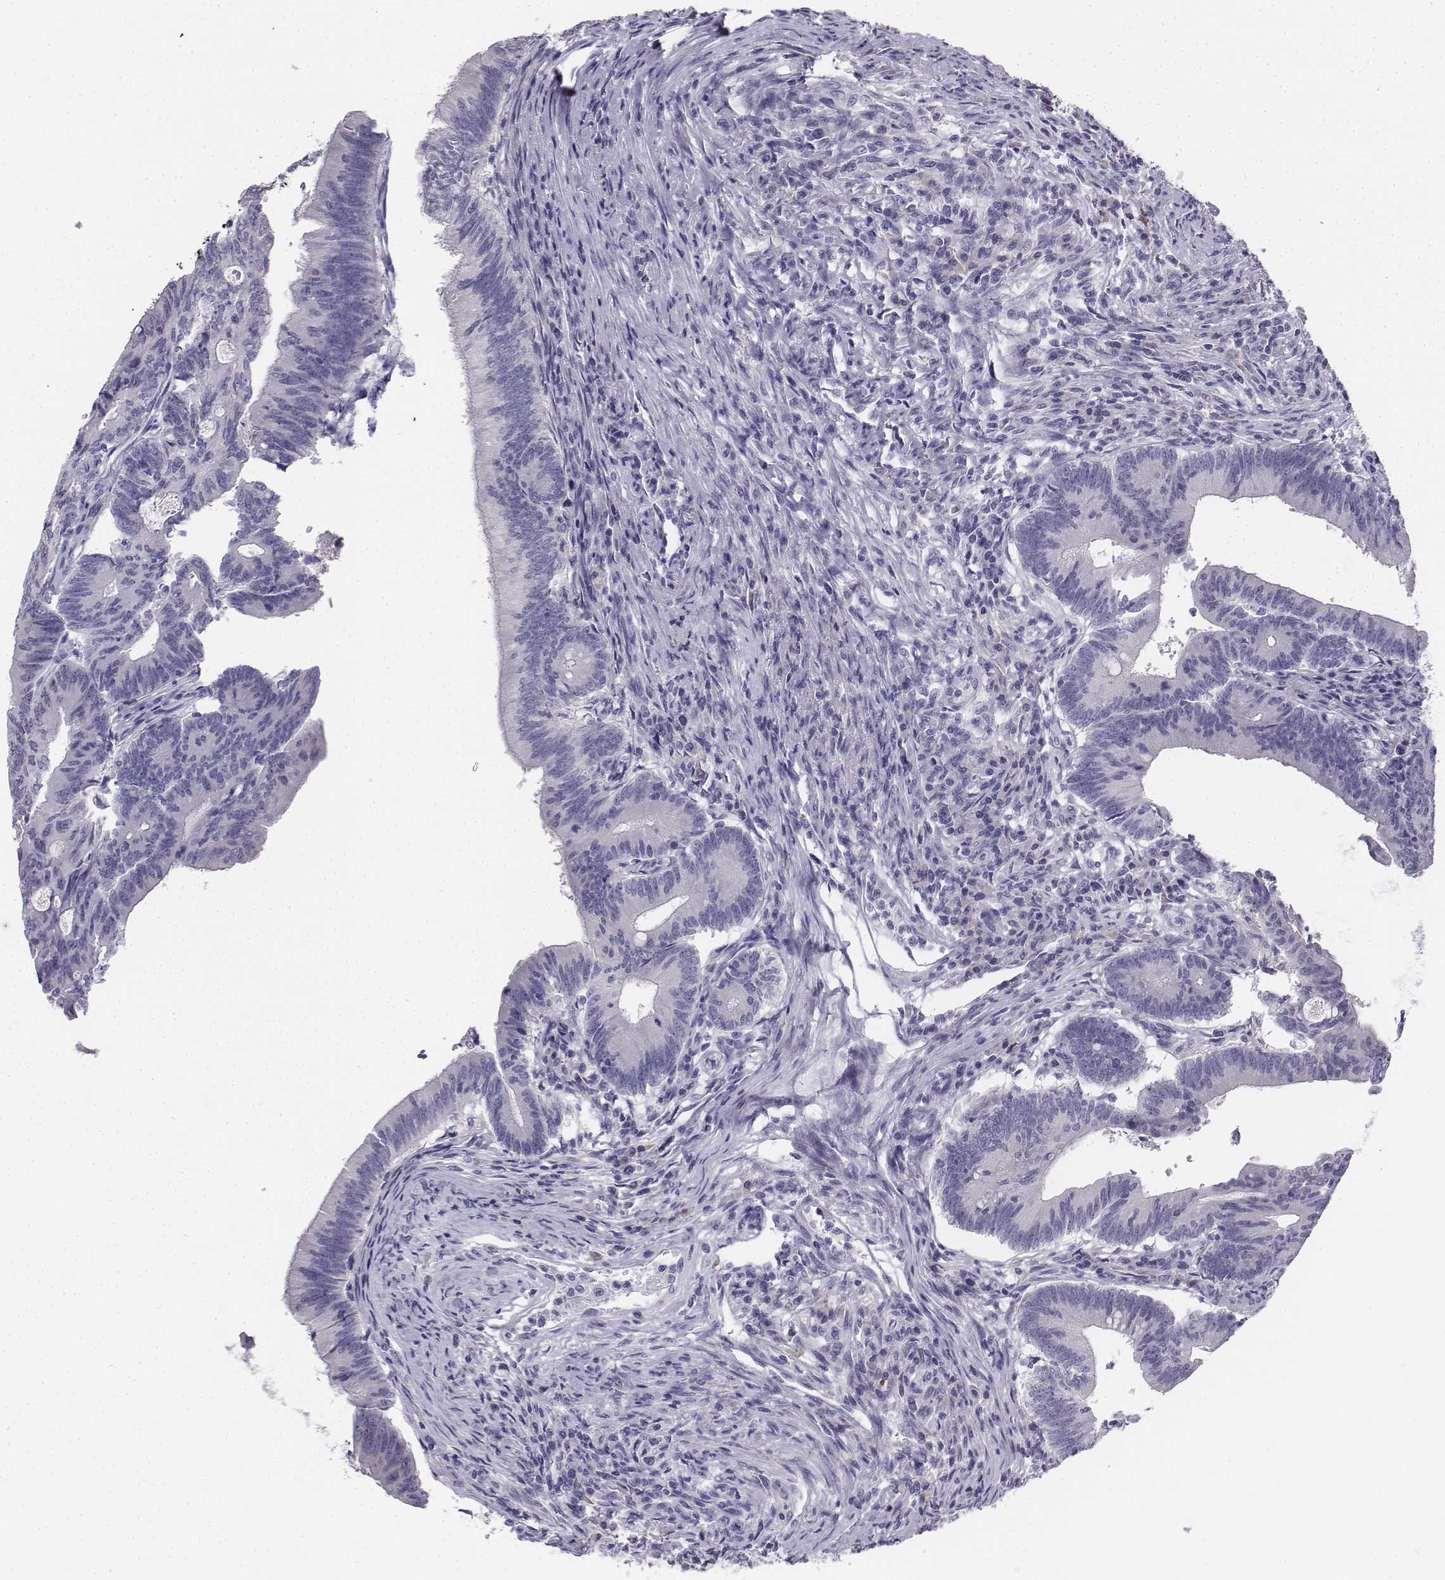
{"staining": {"intensity": "negative", "quantity": "none", "location": "none"}, "tissue": "colorectal cancer", "cell_type": "Tumor cells", "image_type": "cancer", "snomed": [{"axis": "morphology", "description": "Adenocarcinoma, NOS"}, {"axis": "topography", "description": "Colon"}], "caption": "This is an immunohistochemistry histopathology image of adenocarcinoma (colorectal). There is no expression in tumor cells.", "gene": "PENK", "patient": {"sex": "female", "age": 70}}